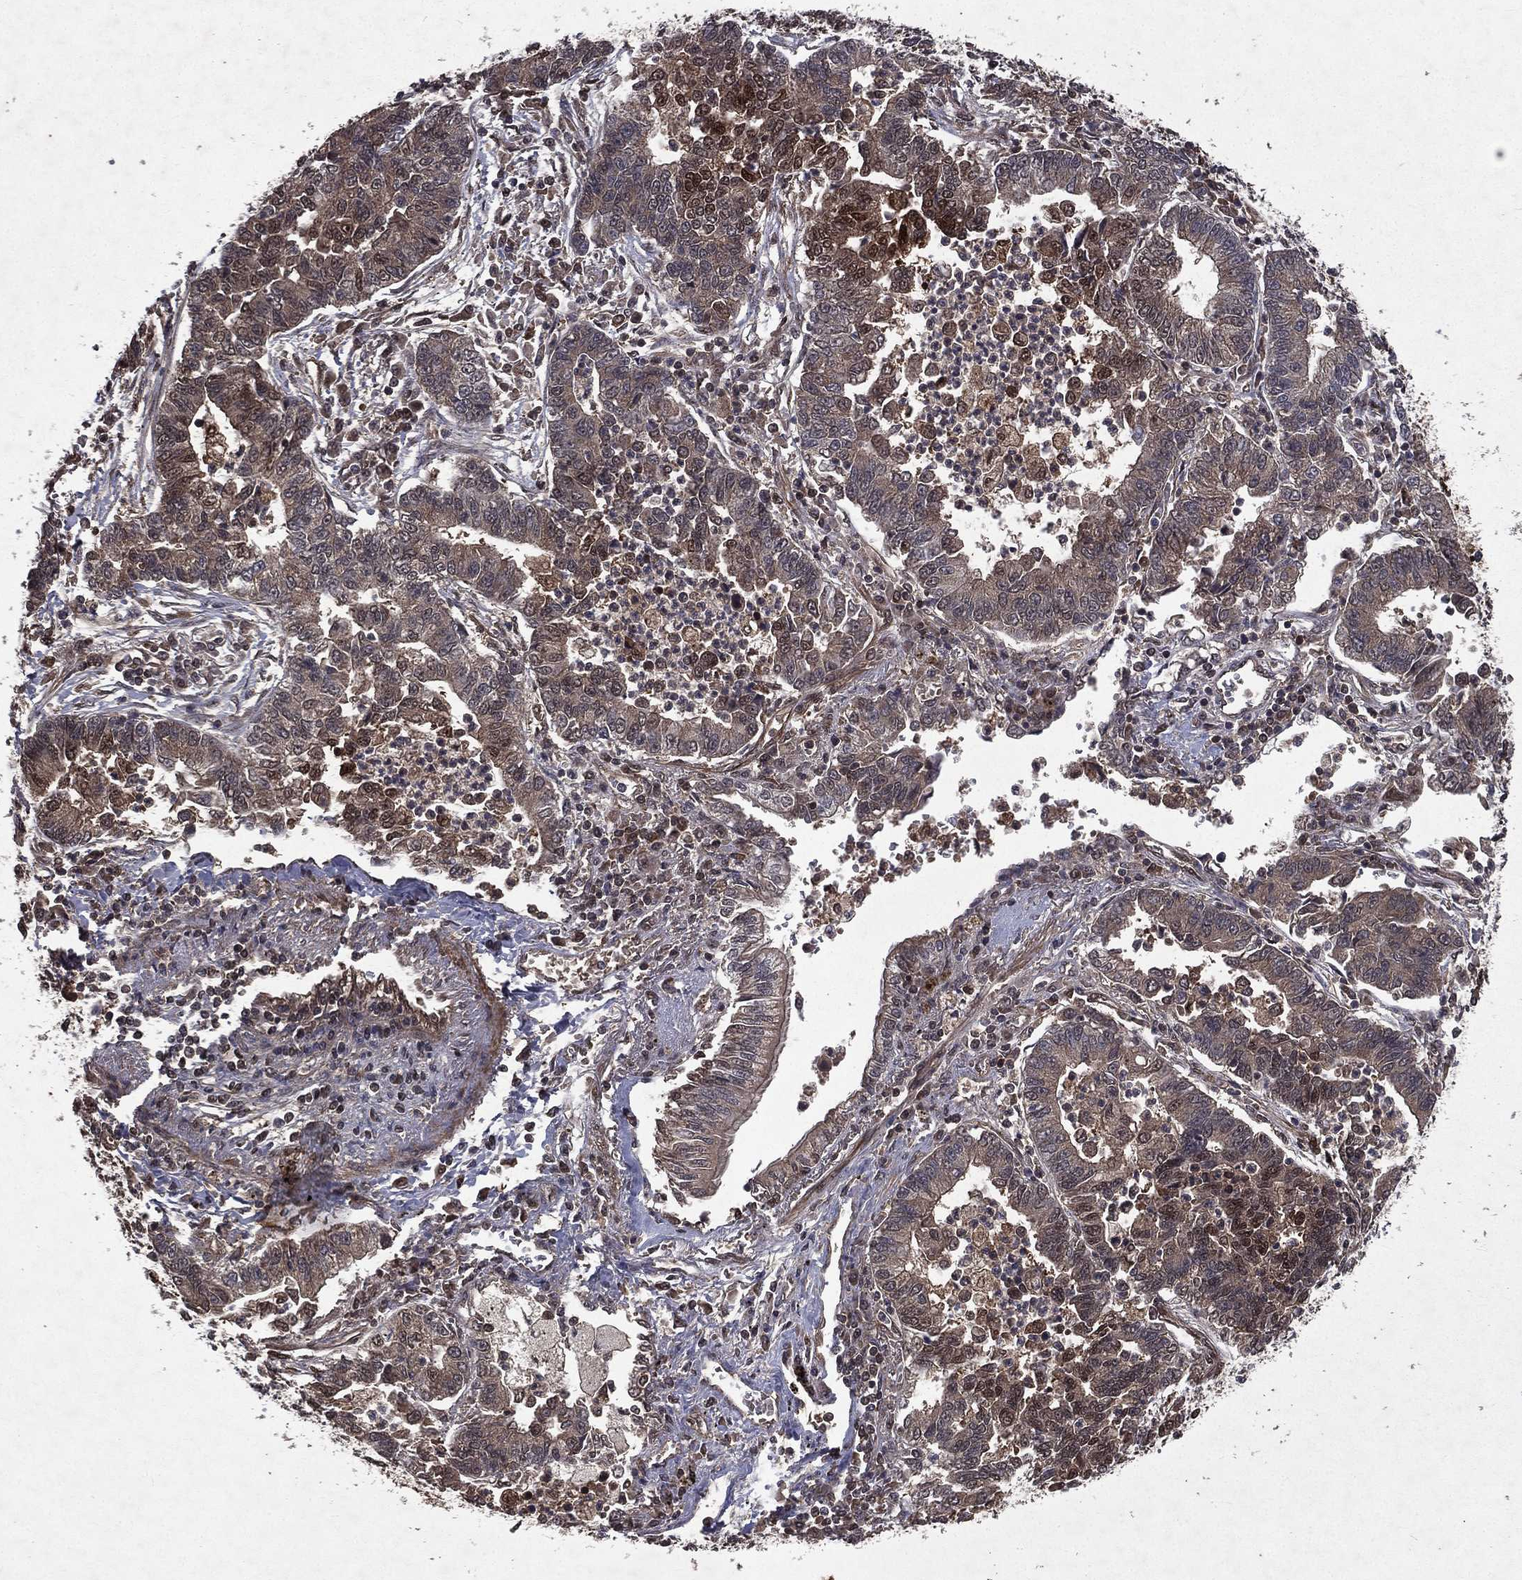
{"staining": {"intensity": "negative", "quantity": "none", "location": "none"}, "tissue": "lung cancer", "cell_type": "Tumor cells", "image_type": "cancer", "snomed": [{"axis": "morphology", "description": "Adenocarcinoma, NOS"}, {"axis": "topography", "description": "Lung"}], "caption": "Immunohistochemistry image of neoplastic tissue: human lung cancer (adenocarcinoma) stained with DAB (3,3'-diaminobenzidine) demonstrates no significant protein positivity in tumor cells.", "gene": "FGD1", "patient": {"sex": "female", "age": 57}}